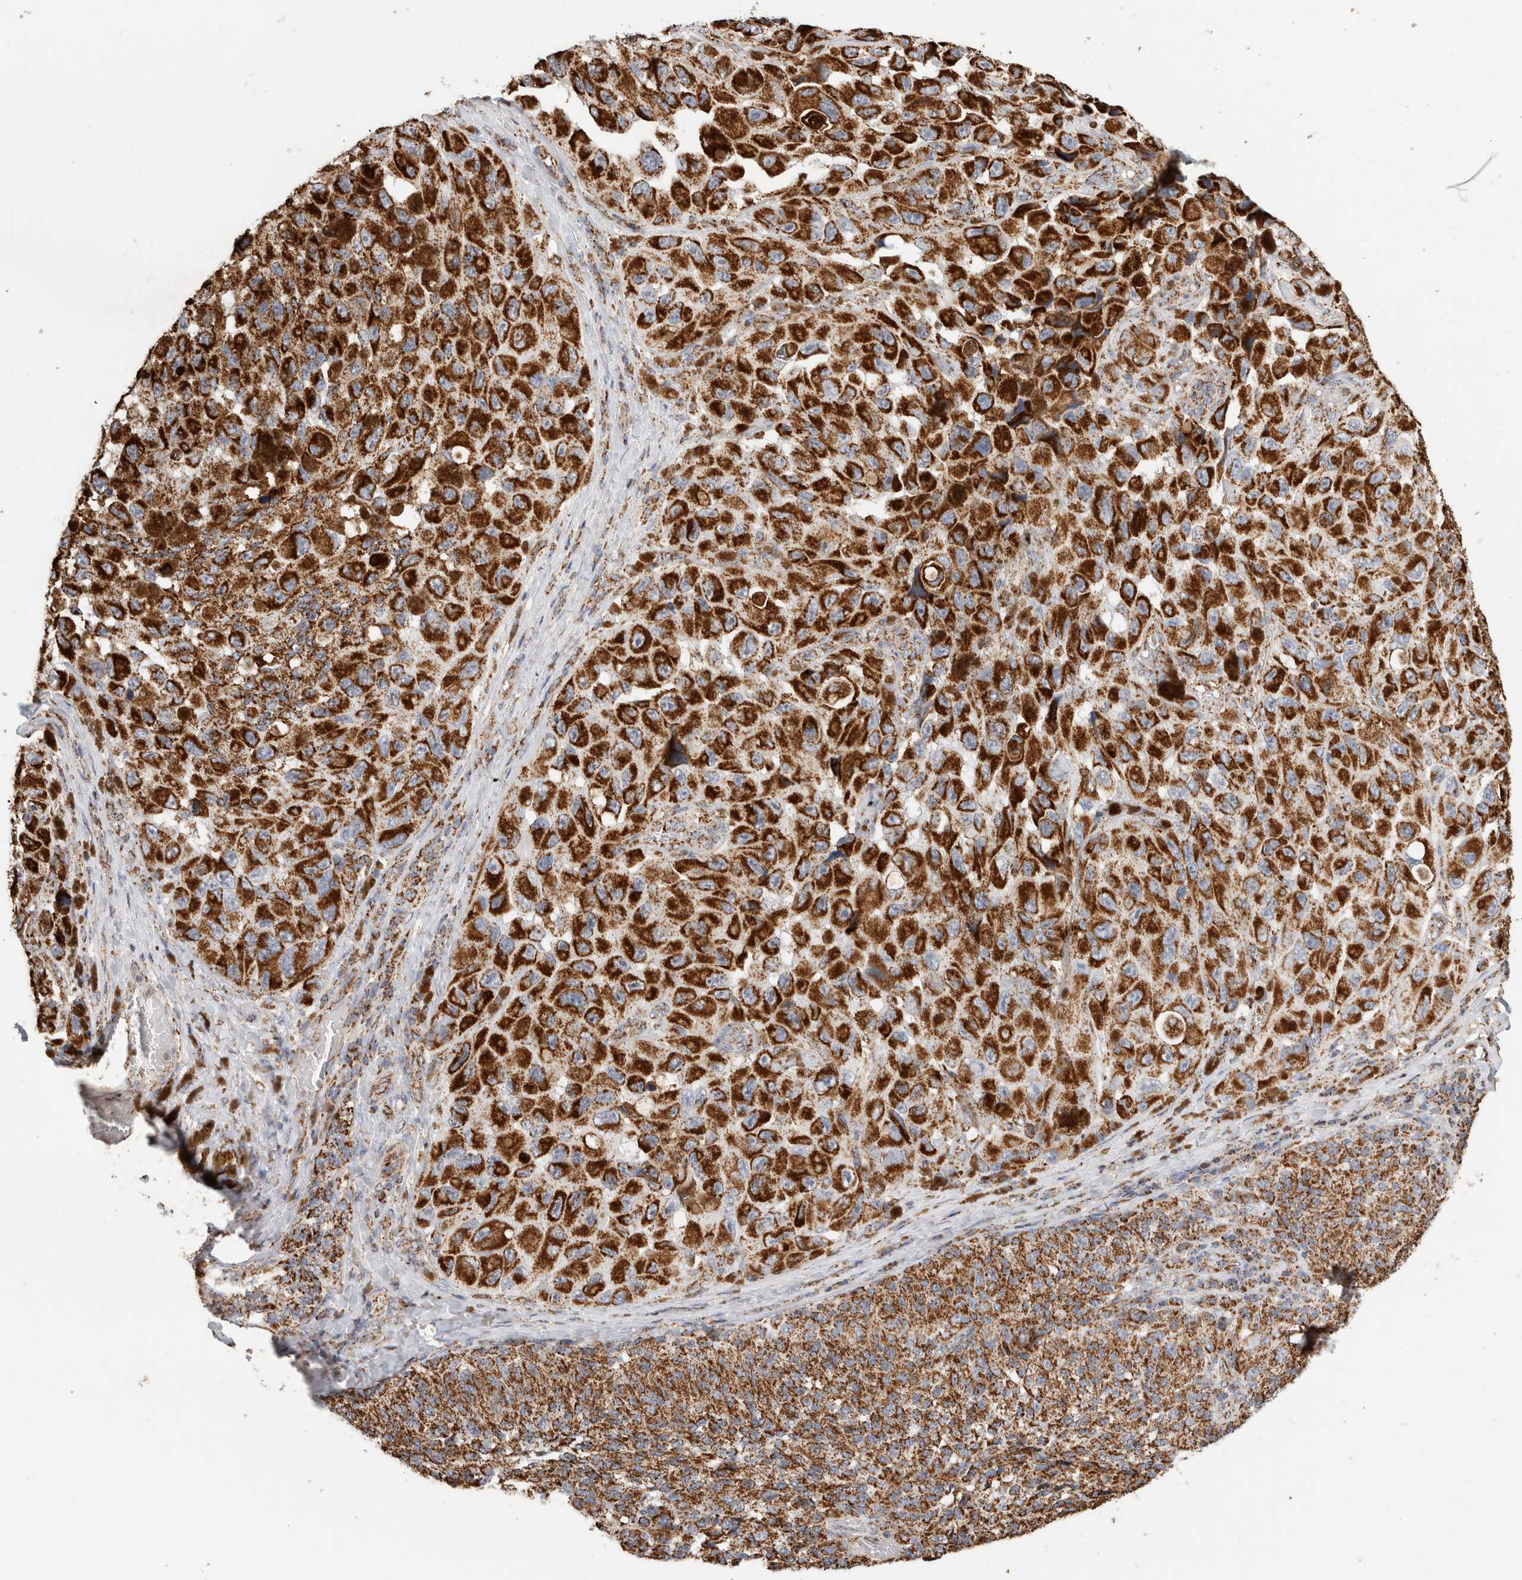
{"staining": {"intensity": "strong", "quantity": ">75%", "location": "cytoplasmic/membranous"}, "tissue": "melanoma", "cell_type": "Tumor cells", "image_type": "cancer", "snomed": [{"axis": "morphology", "description": "Malignant melanoma, NOS"}, {"axis": "topography", "description": "Skin"}], "caption": "This is a histology image of immunohistochemistry staining of melanoma, which shows strong staining in the cytoplasmic/membranous of tumor cells.", "gene": "C1QBP", "patient": {"sex": "female", "age": 73}}